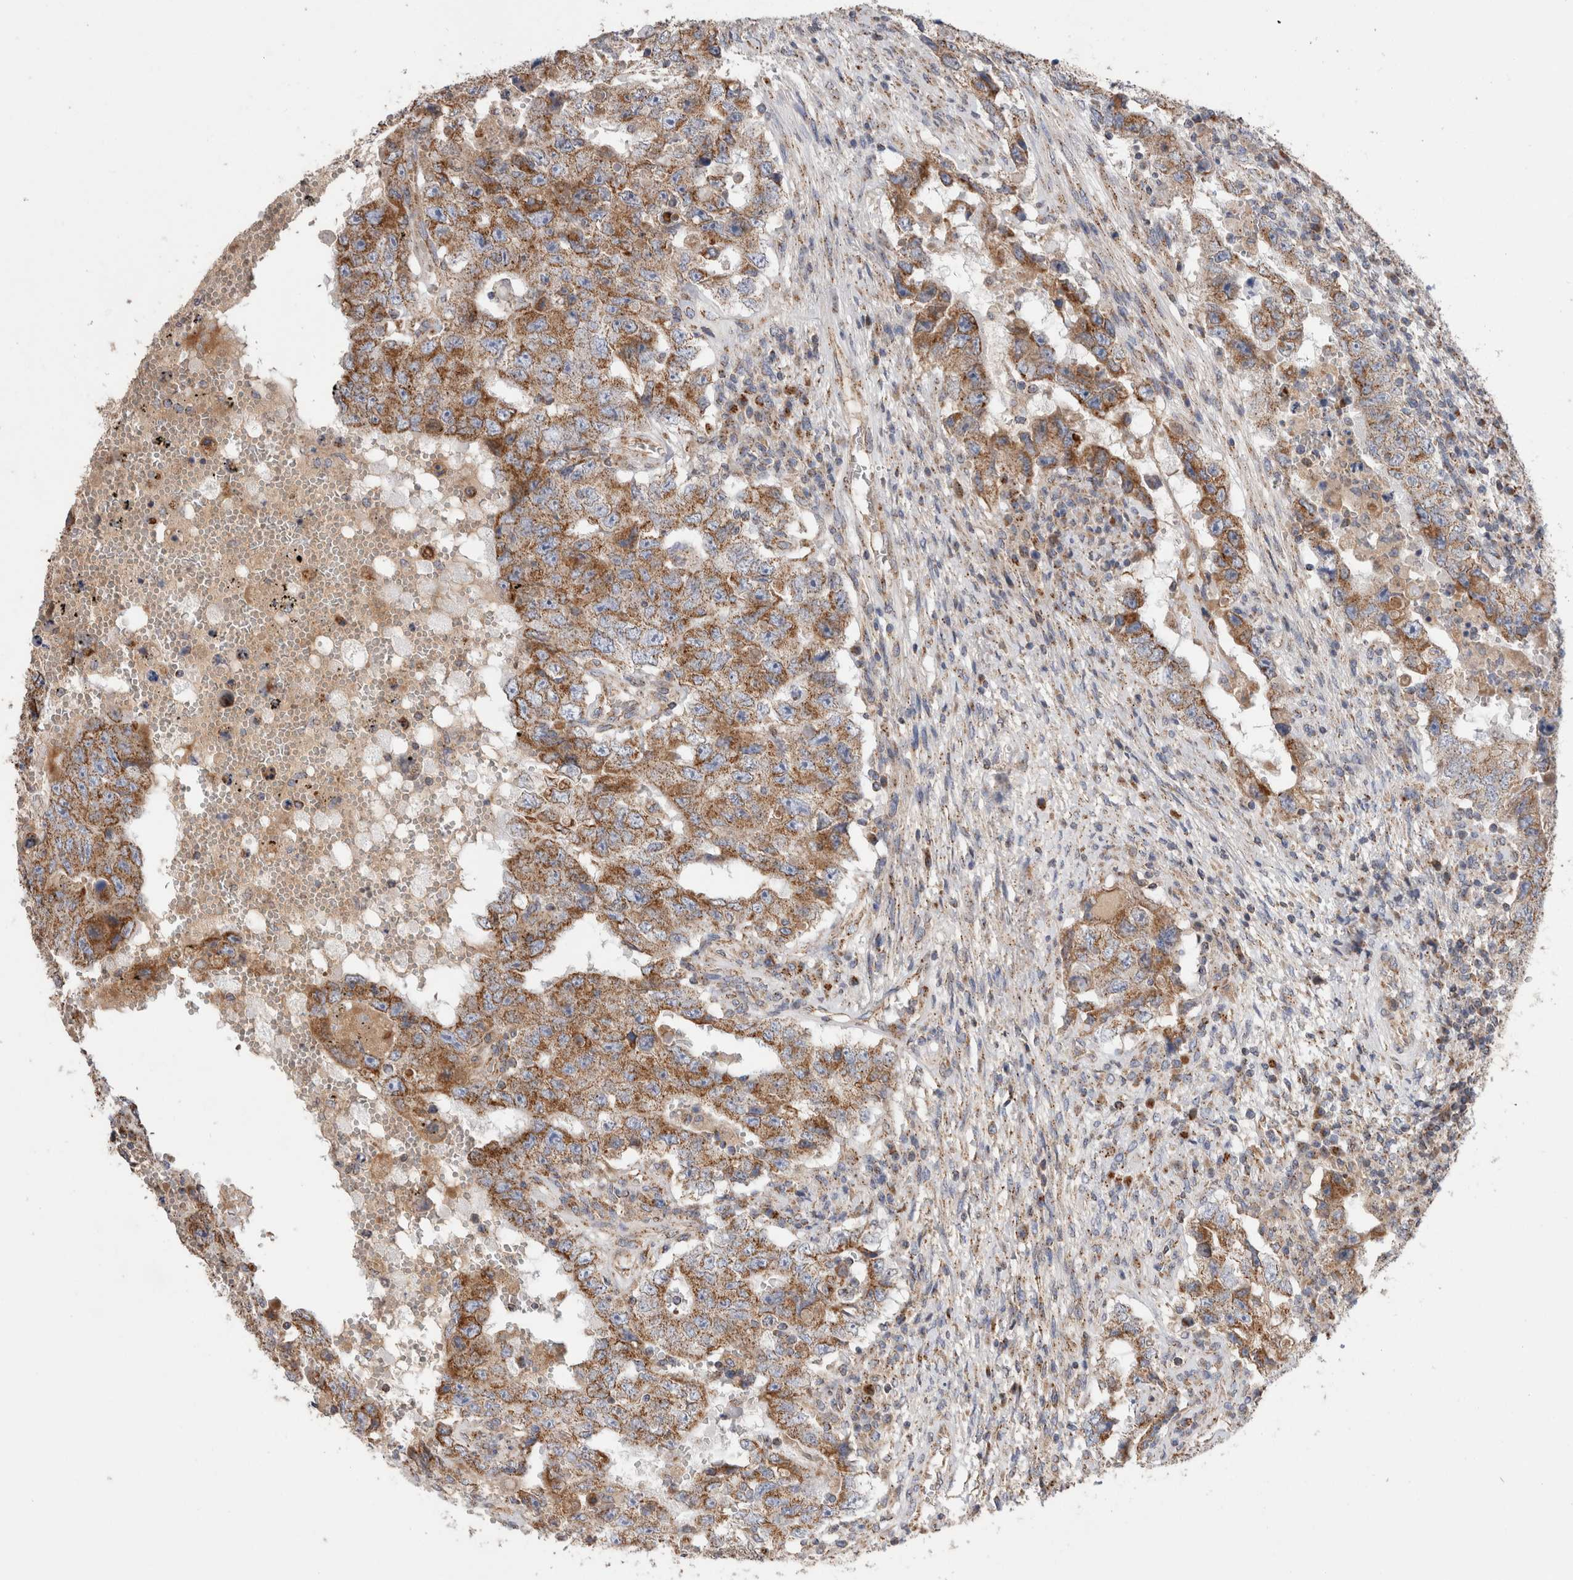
{"staining": {"intensity": "moderate", "quantity": ">75%", "location": "cytoplasmic/membranous"}, "tissue": "testis cancer", "cell_type": "Tumor cells", "image_type": "cancer", "snomed": [{"axis": "morphology", "description": "Carcinoma, Embryonal, NOS"}, {"axis": "topography", "description": "Testis"}], "caption": "Embryonal carcinoma (testis) tissue shows moderate cytoplasmic/membranous staining in approximately >75% of tumor cells", "gene": "IARS2", "patient": {"sex": "male", "age": 26}}